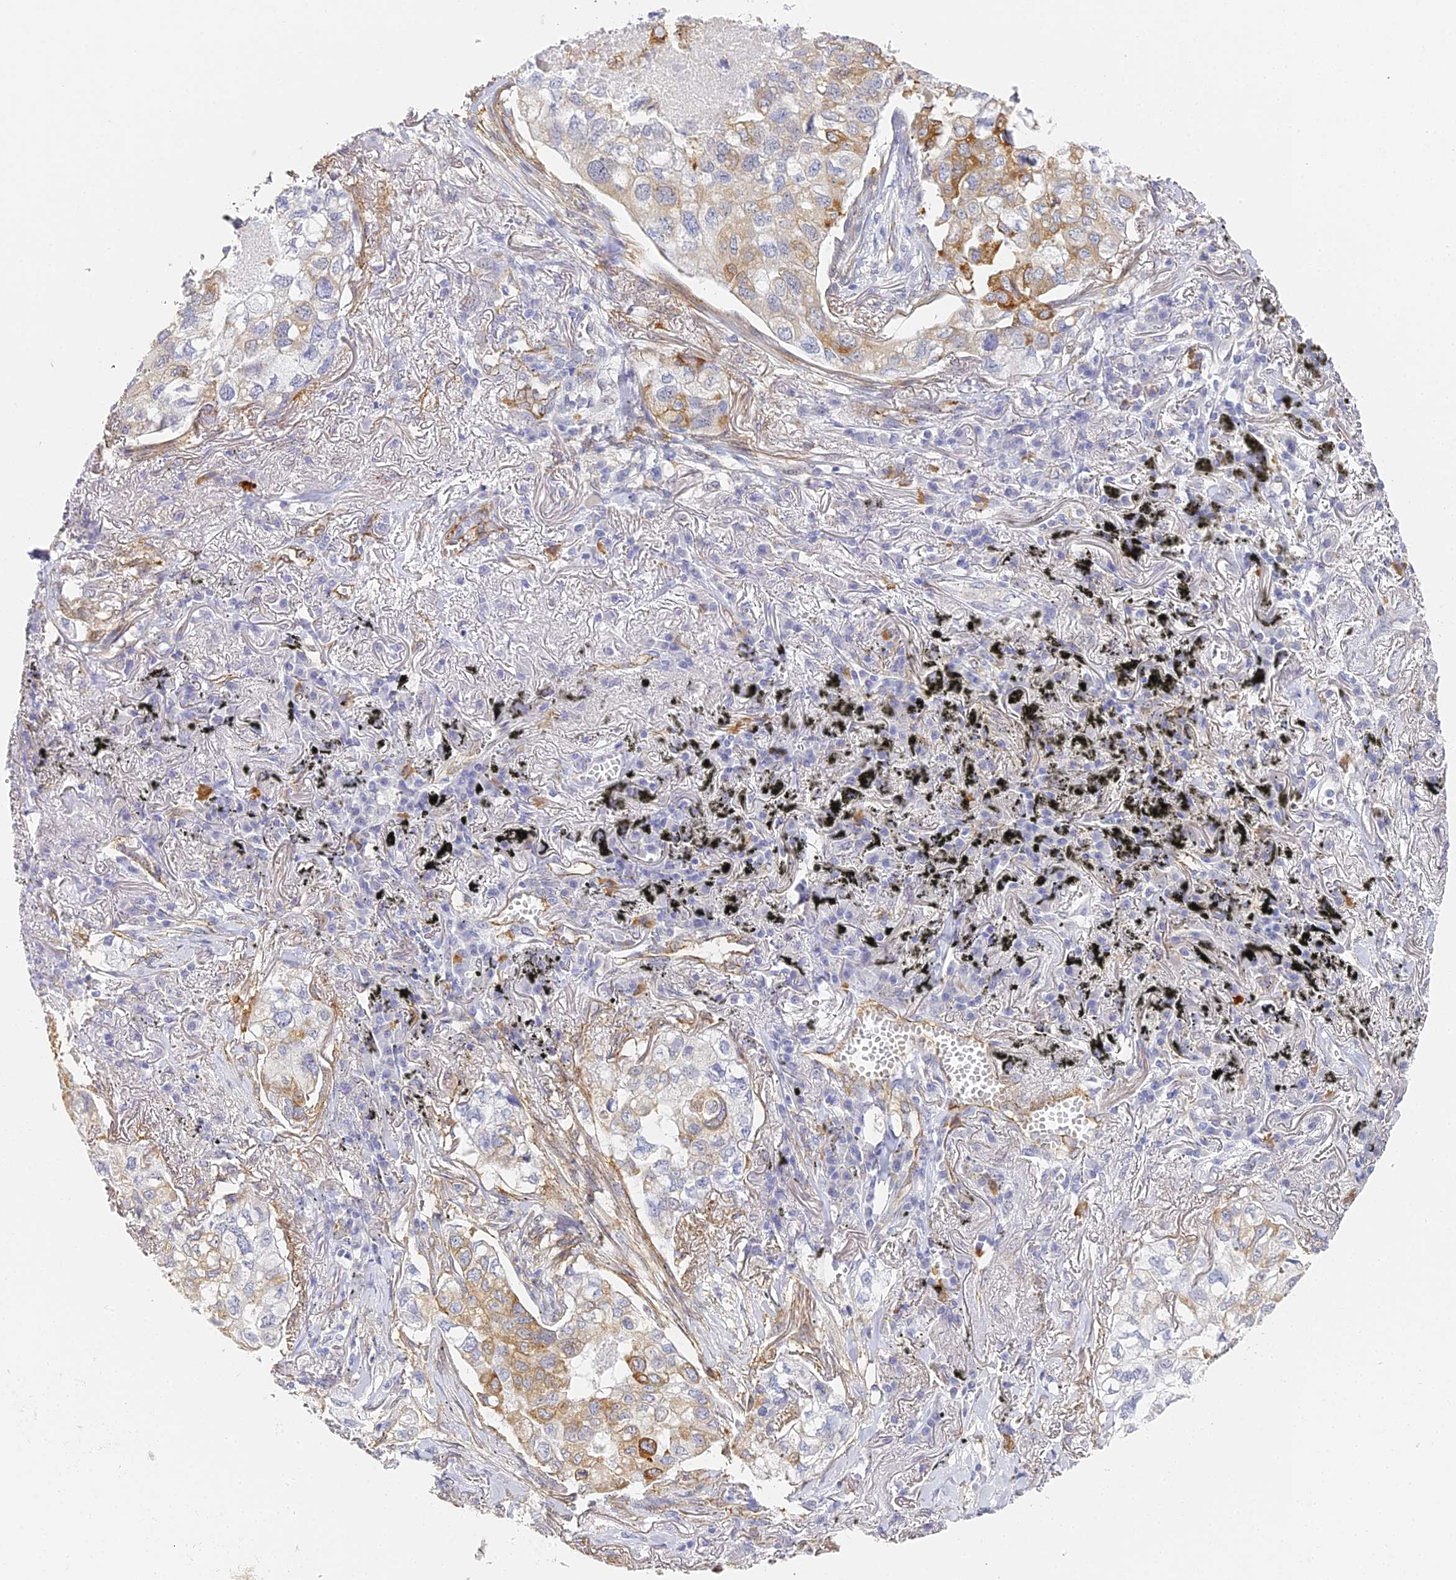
{"staining": {"intensity": "moderate", "quantity": "<25%", "location": "cytoplasmic/membranous"}, "tissue": "lung cancer", "cell_type": "Tumor cells", "image_type": "cancer", "snomed": [{"axis": "morphology", "description": "Adenocarcinoma, NOS"}, {"axis": "topography", "description": "Lung"}], "caption": "A brown stain labels moderate cytoplasmic/membranous positivity of a protein in human adenocarcinoma (lung) tumor cells.", "gene": "GJA1", "patient": {"sex": "male", "age": 65}}